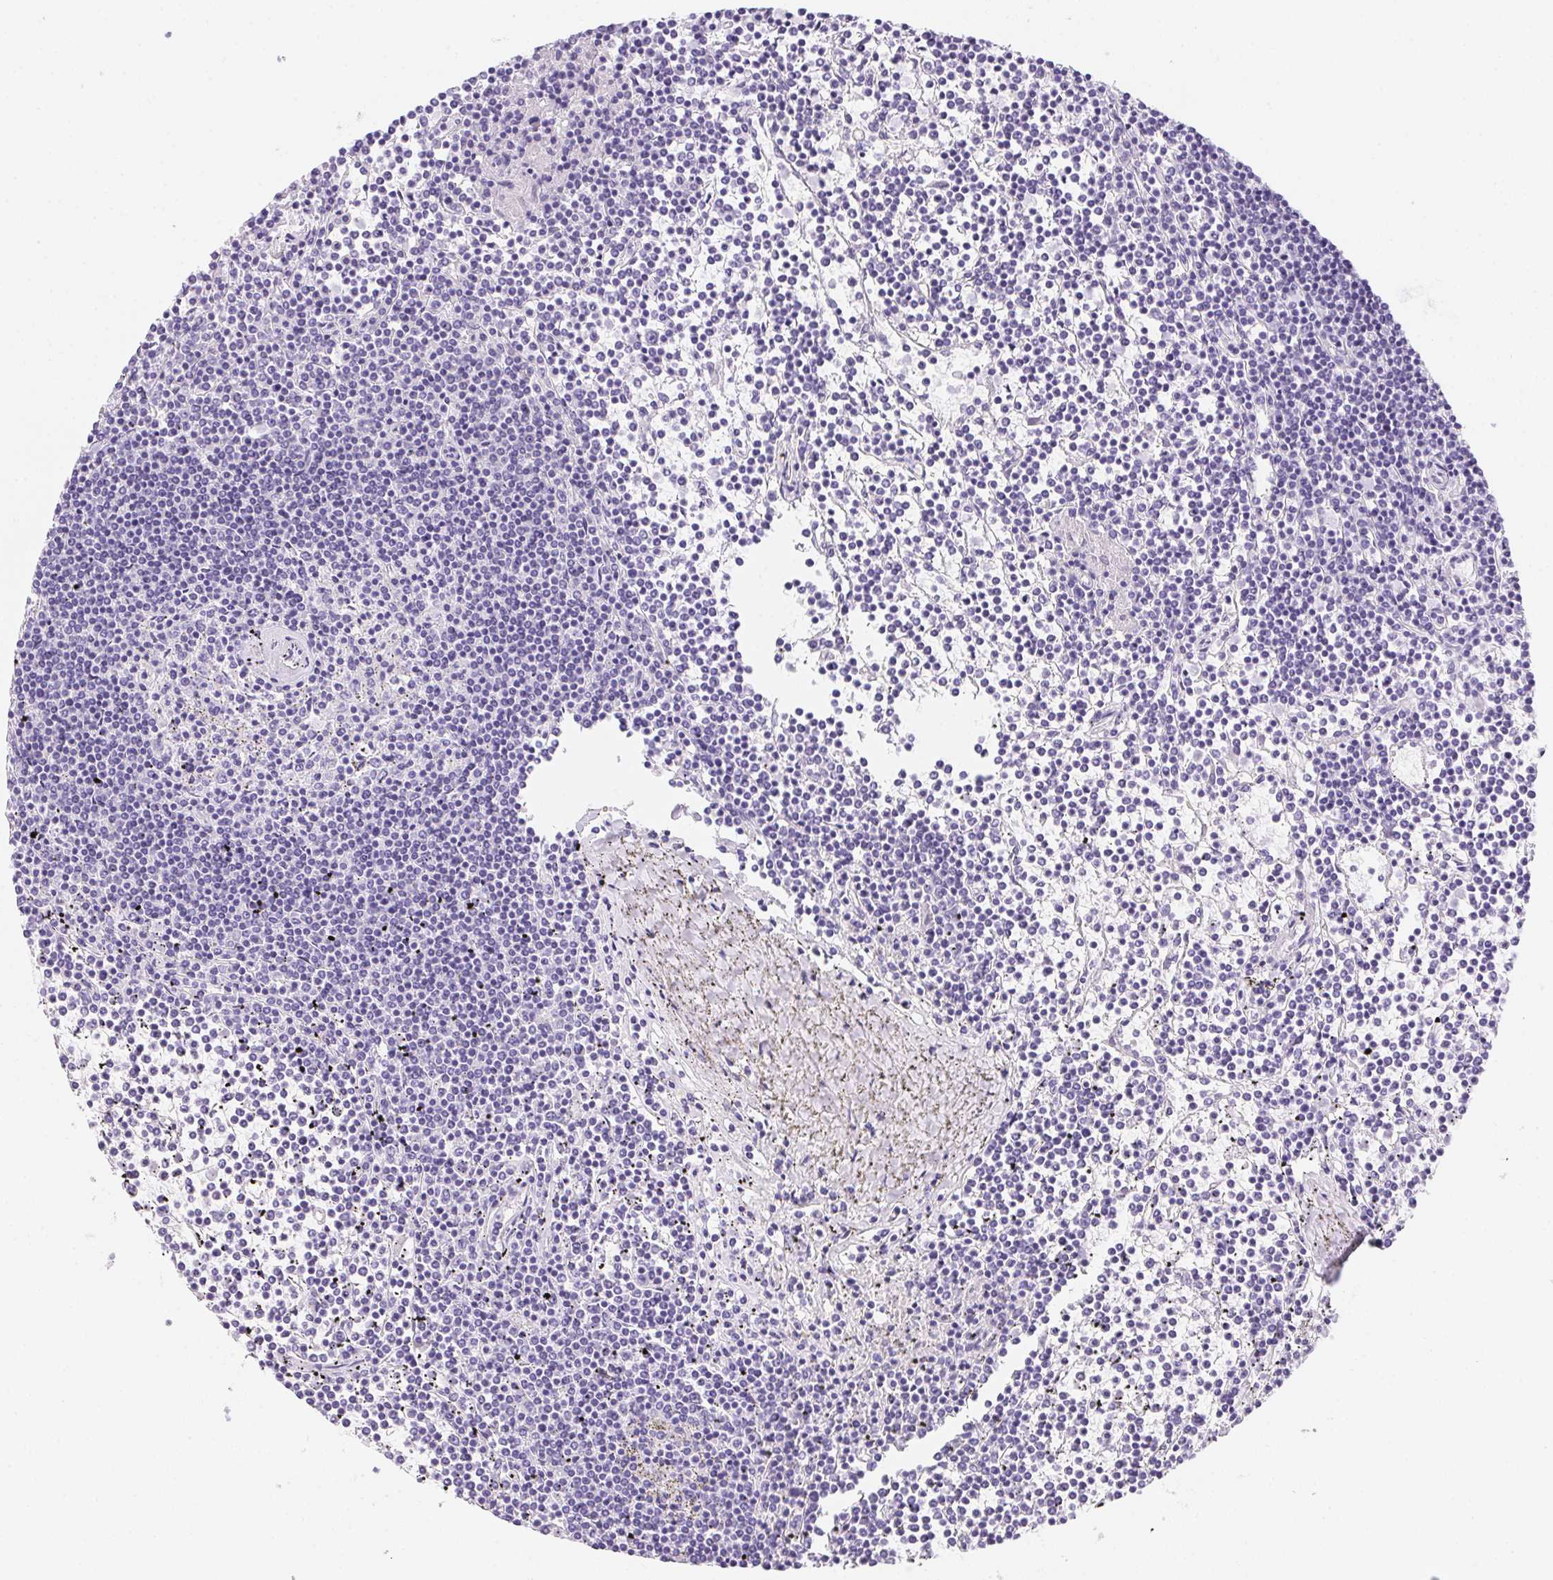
{"staining": {"intensity": "negative", "quantity": "none", "location": "none"}, "tissue": "lymphoma", "cell_type": "Tumor cells", "image_type": "cancer", "snomed": [{"axis": "morphology", "description": "Malignant lymphoma, non-Hodgkin's type, Low grade"}, {"axis": "topography", "description": "Spleen"}], "caption": "Lymphoma stained for a protein using immunohistochemistry (IHC) shows no positivity tumor cells.", "gene": "PRKAA1", "patient": {"sex": "female", "age": 19}}